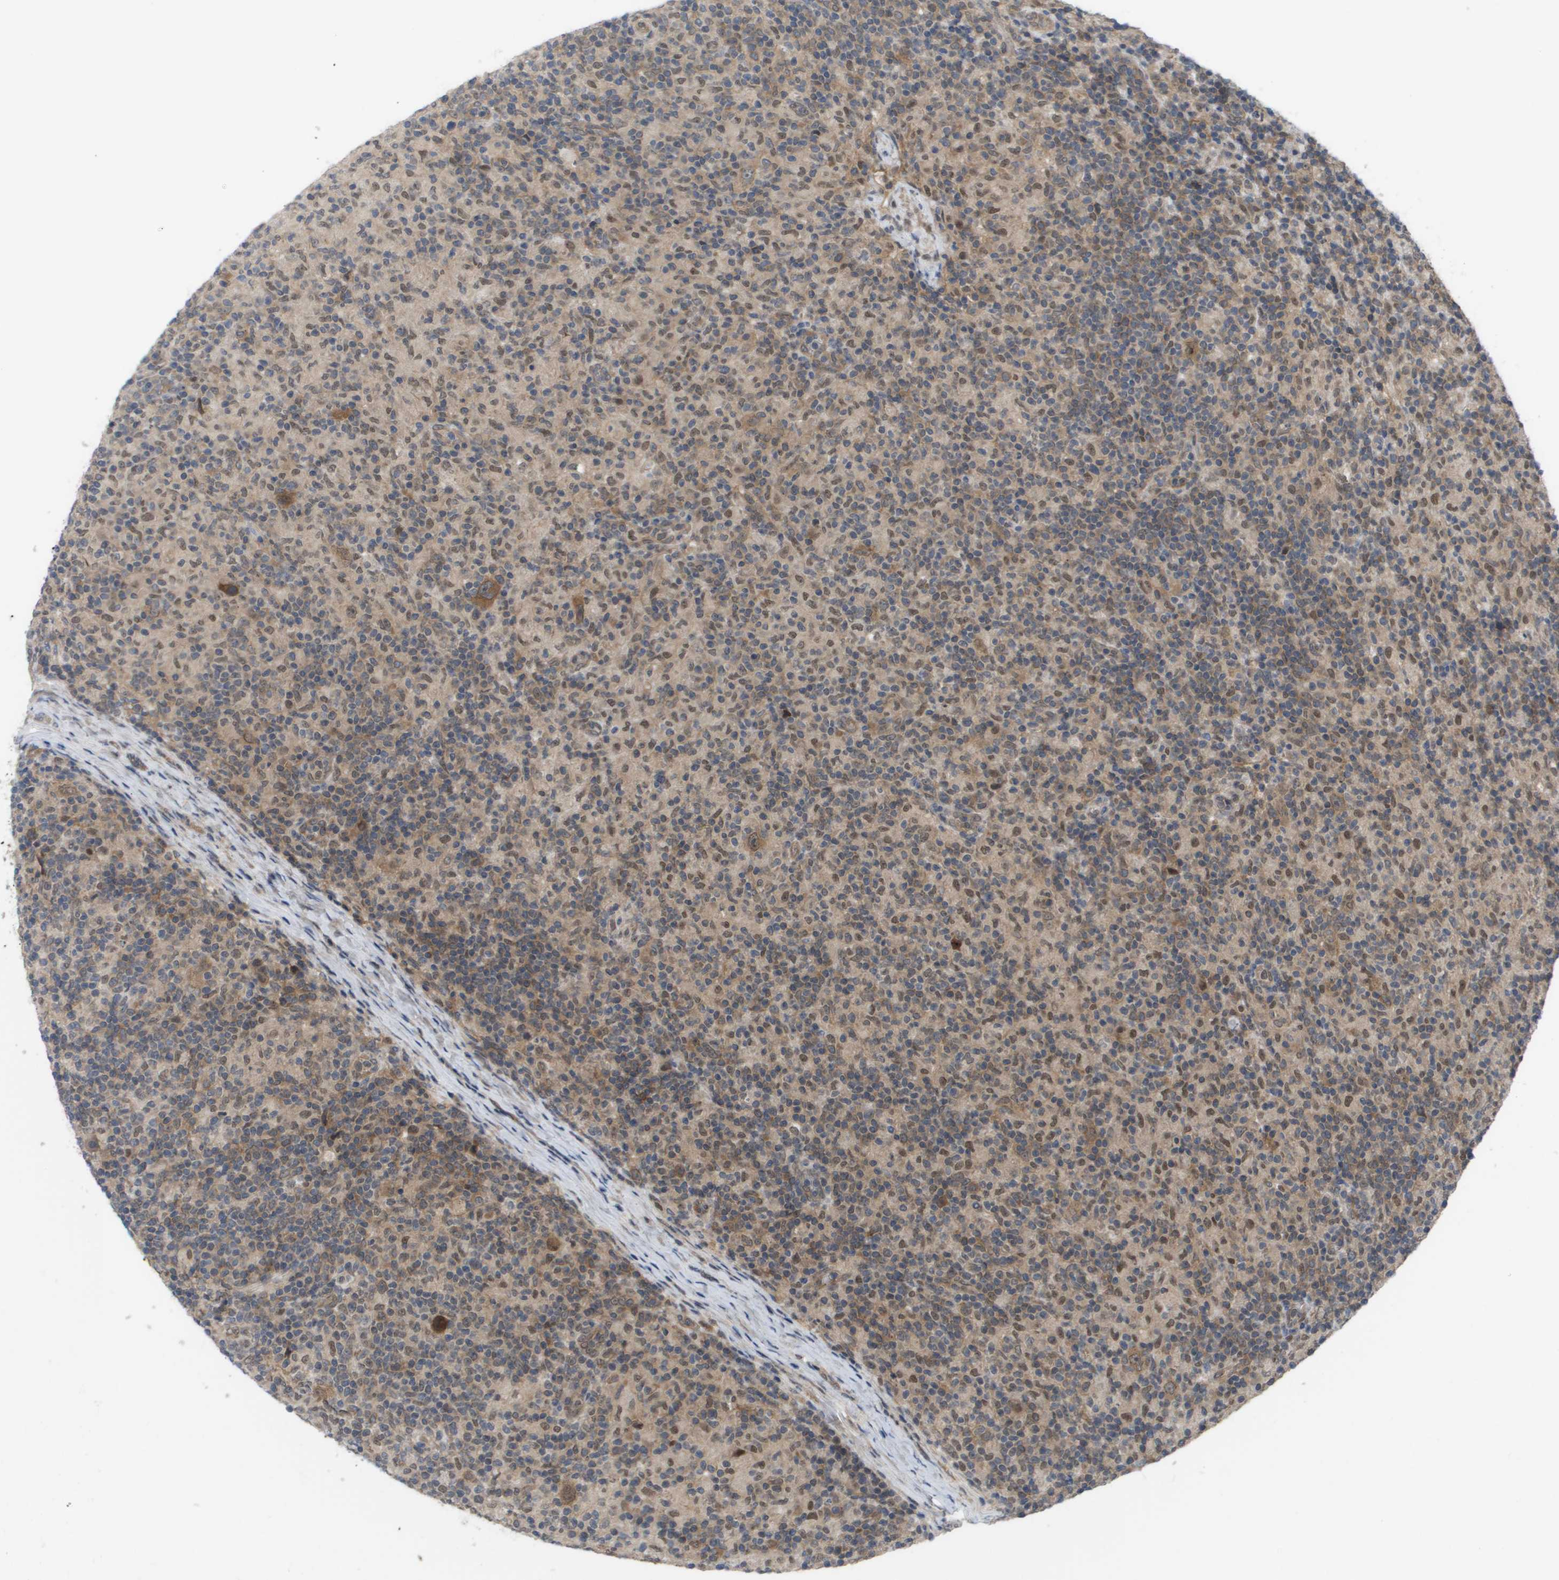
{"staining": {"intensity": "moderate", "quantity": ">75%", "location": "cytoplasmic/membranous,nuclear"}, "tissue": "lymphoma", "cell_type": "Tumor cells", "image_type": "cancer", "snomed": [{"axis": "morphology", "description": "Hodgkin's disease, NOS"}, {"axis": "topography", "description": "Lymph node"}], "caption": "Immunohistochemical staining of human Hodgkin's disease displays moderate cytoplasmic/membranous and nuclear protein positivity in approximately >75% of tumor cells. (DAB IHC, brown staining for protein, blue staining for nuclei).", "gene": "CTPS2", "patient": {"sex": "male", "age": 70}}